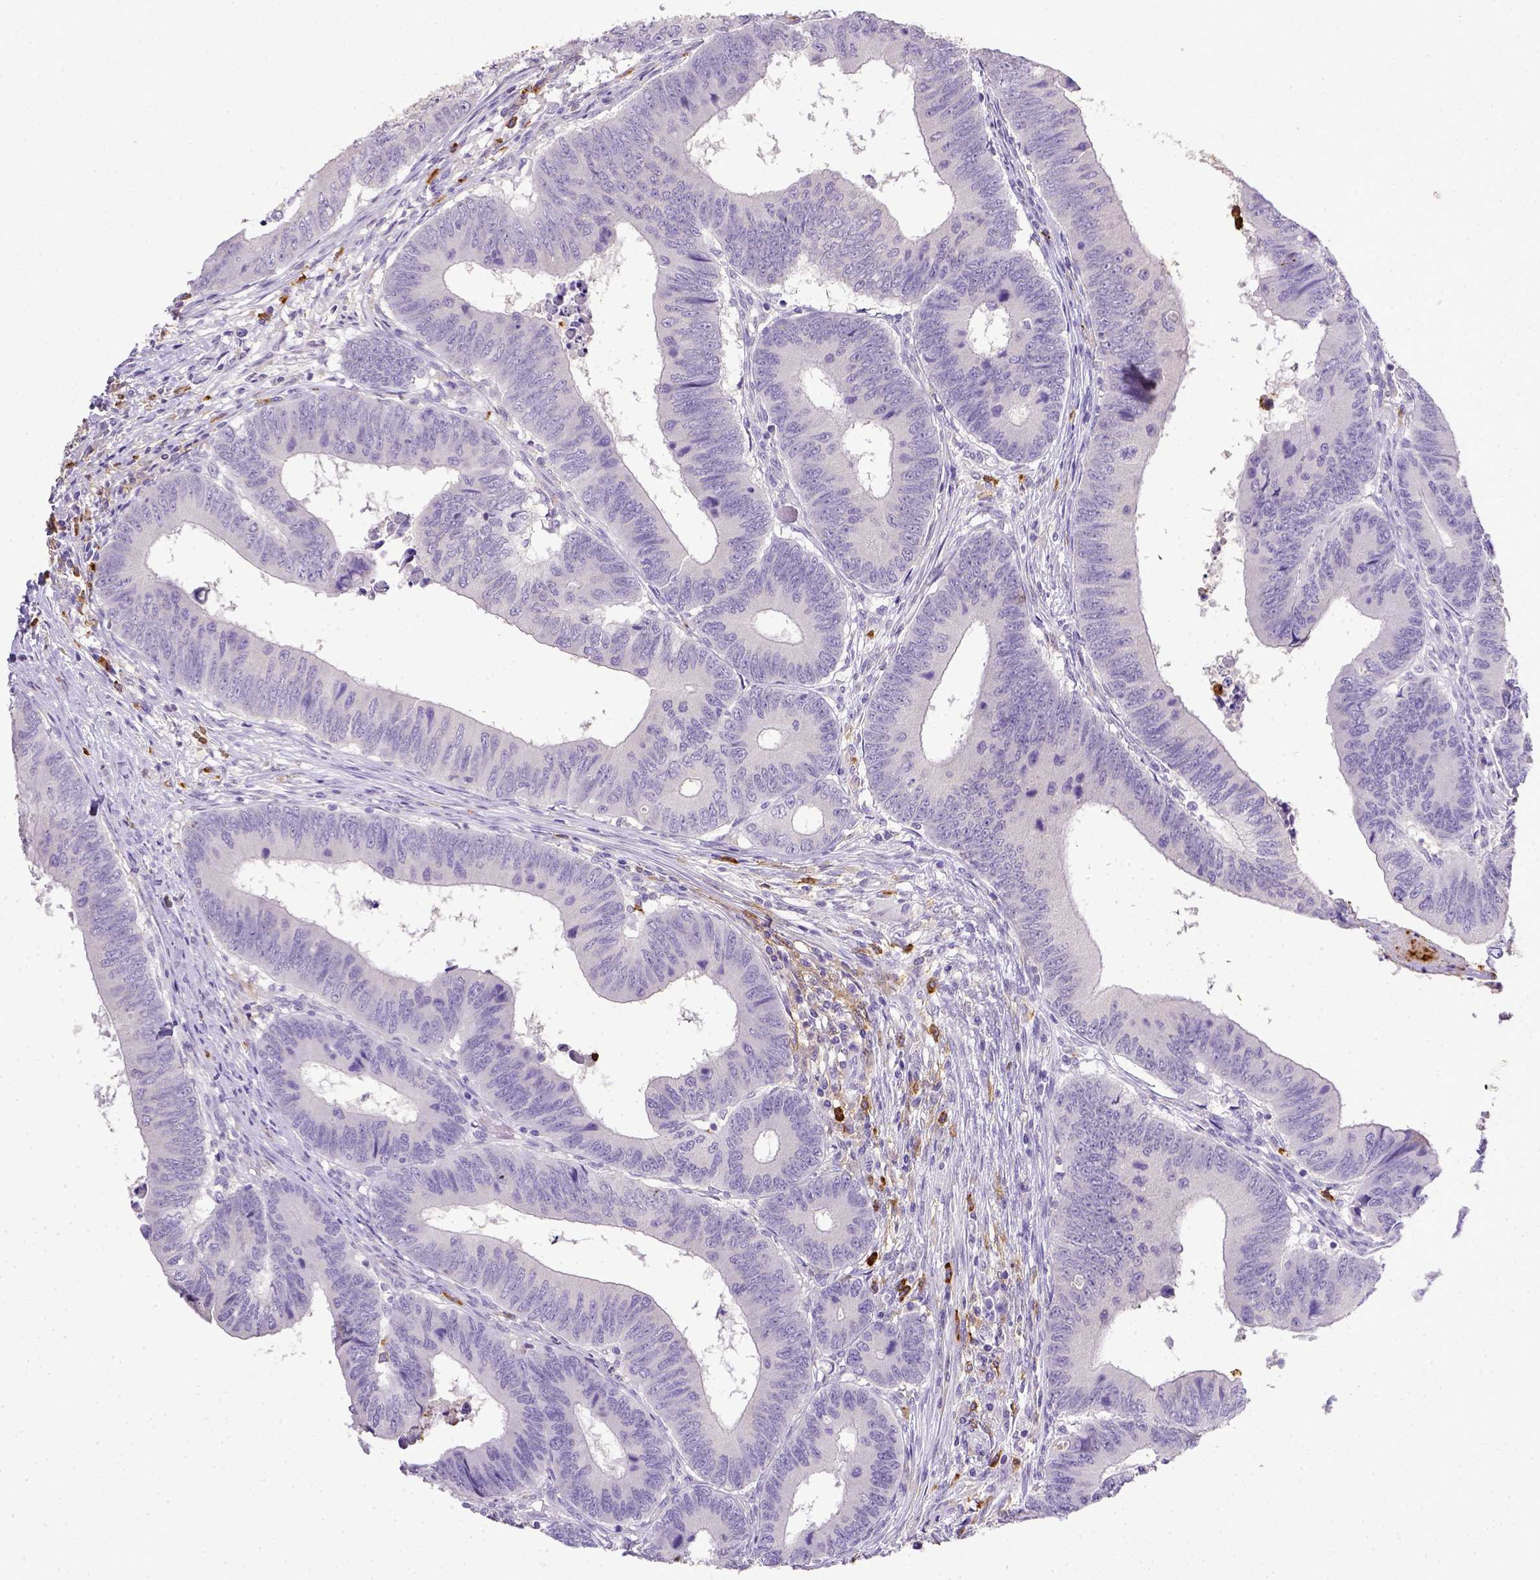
{"staining": {"intensity": "negative", "quantity": "none", "location": "none"}, "tissue": "colorectal cancer", "cell_type": "Tumor cells", "image_type": "cancer", "snomed": [{"axis": "morphology", "description": "Adenocarcinoma, NOS"}, {"axis": "topography", "description": "Colon"}], "caption": "High magnification brightfield microscopy of colorectal cancer stained with DAB (3,3'-diaminobenzidine) (brown) and counterstained with hematoxylin (blue): tumor cells show no significant positivity.", "gene": "ITGAM", "patient": {"sex": "male", "age": 53}}